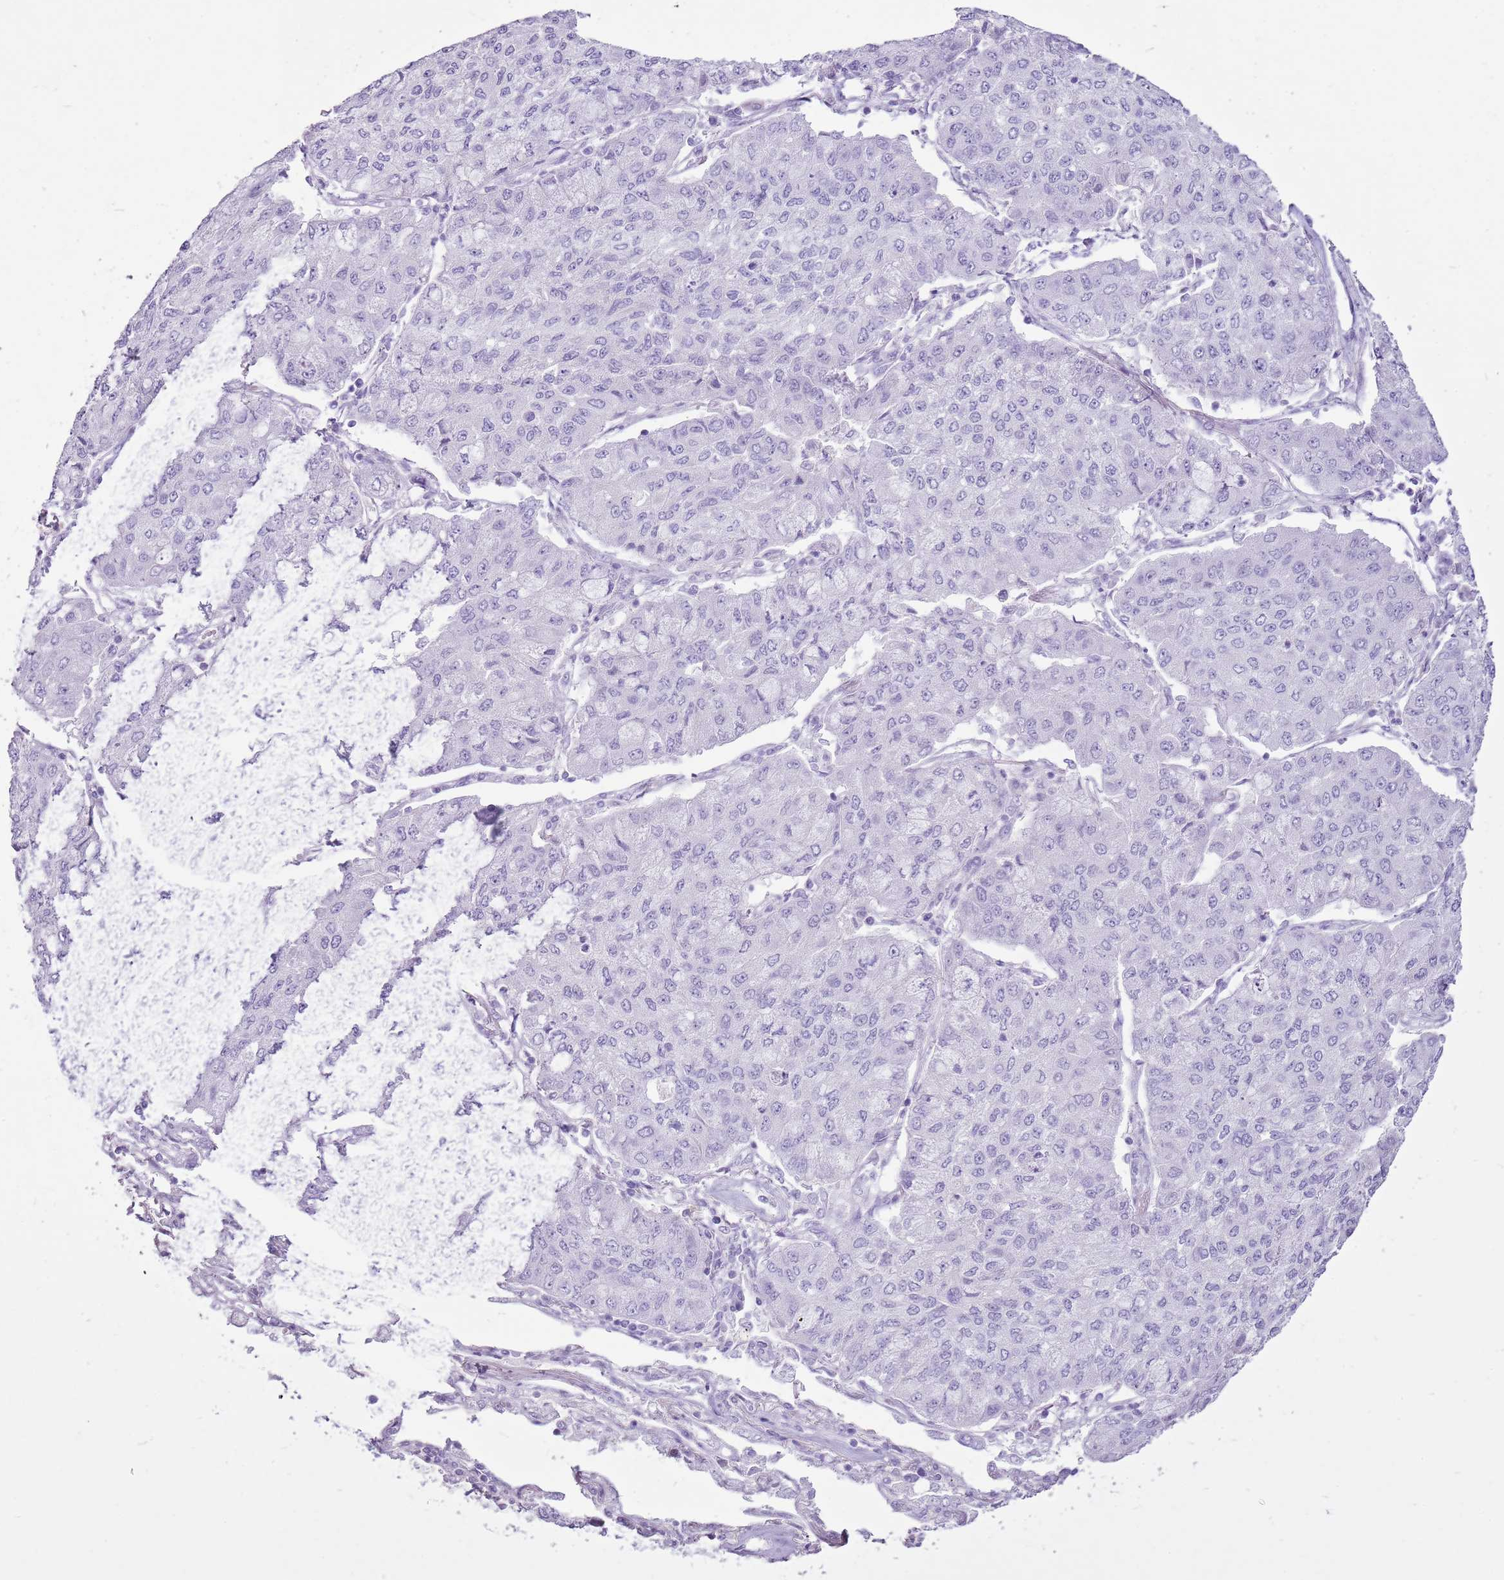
{"staining": {"intensity": "negative", "quantity": "none", "location": "none"}, "tissue": "lung cancer", "cell_type": "Tumor cells", "image_type": "cancer", "snomed": [{"axis": "morphology", "description": "Squamous cell carcinoma, NOS"}, {"axis": "topography", "description": "Lung"}], "caption": "Tumor cells show no significant protein staining in lung cancer.", "gene": "CNFN", "patient": {"sex": "male", "age": 74}}